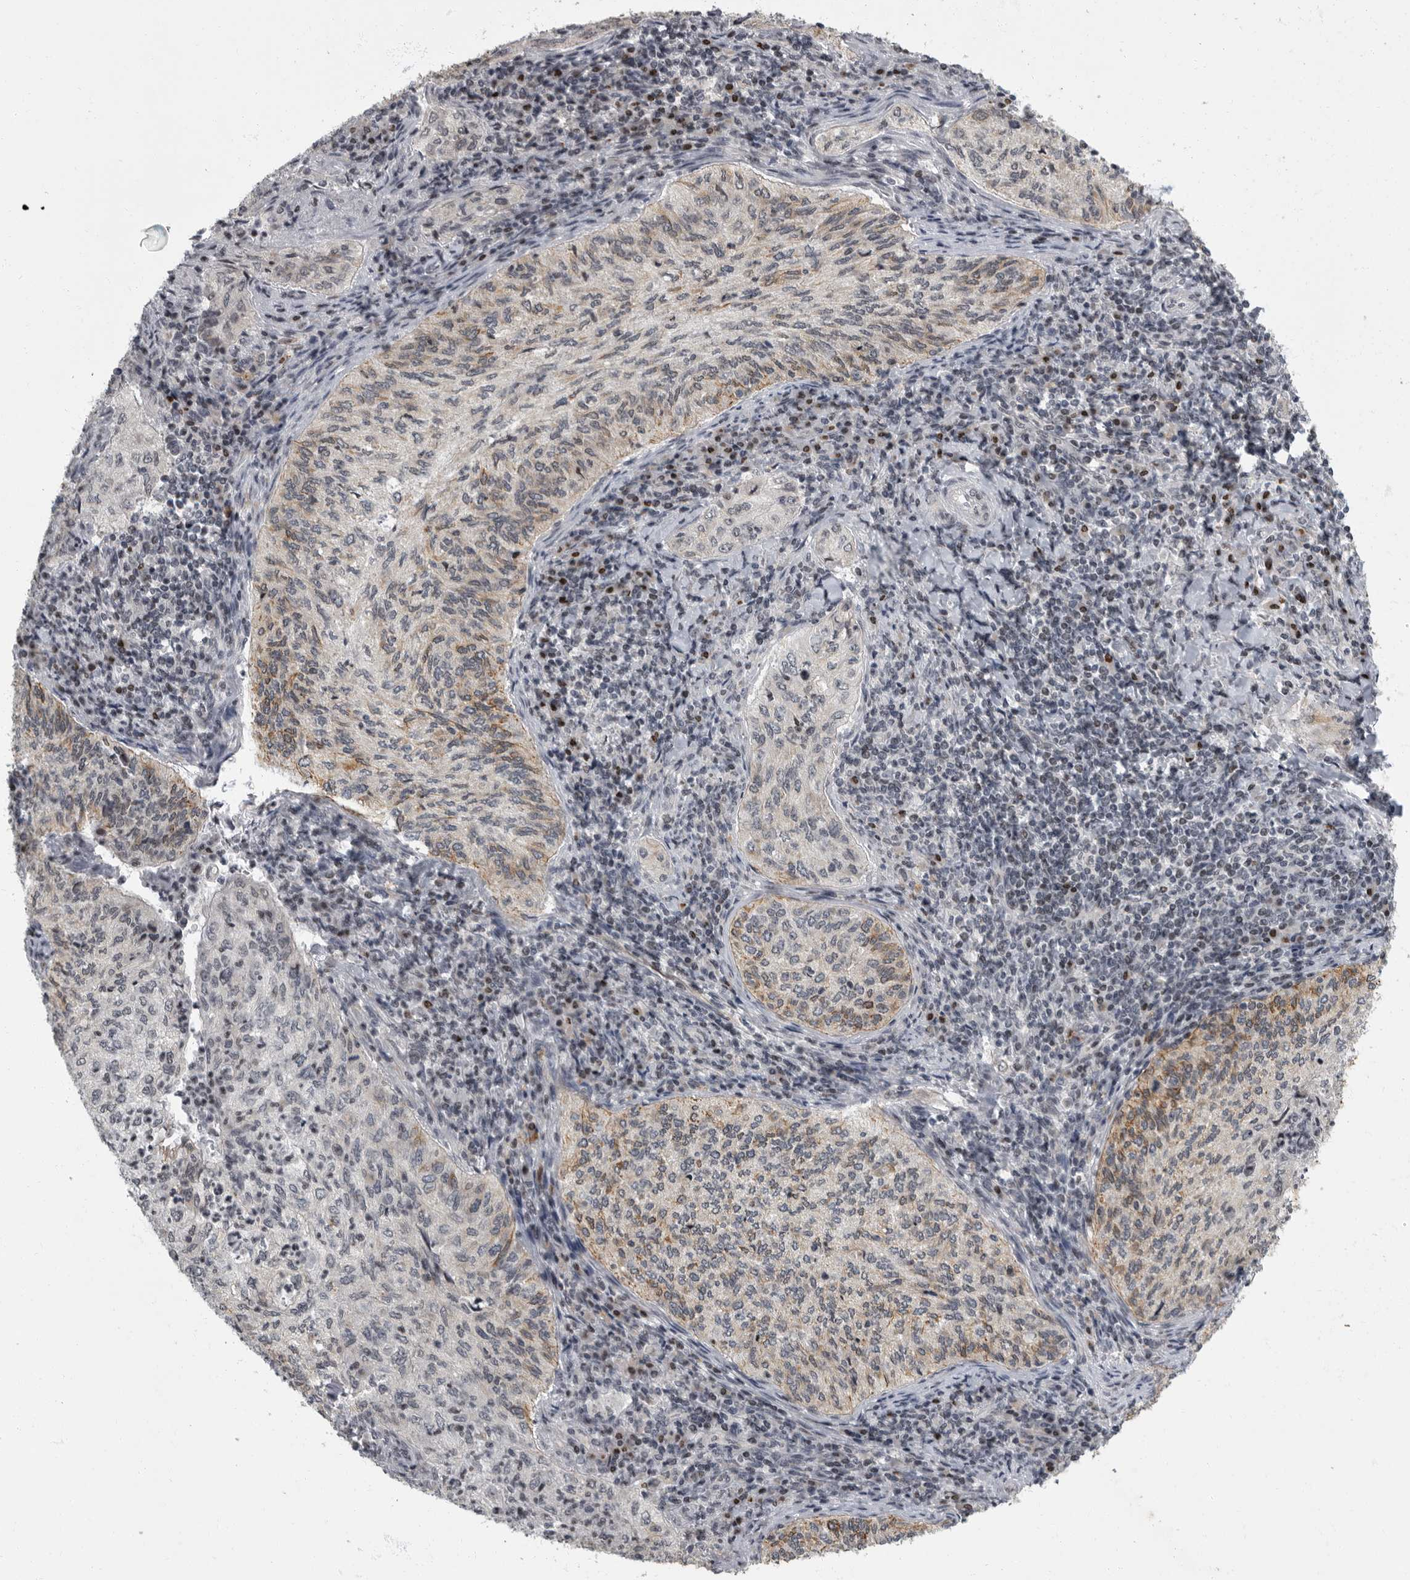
{"staining": {"intensity": "moderate", "quantity": "25%-75%", "location": "cytoplasmic/membranous"}, "tissue": "cervical cancer", "cell_type": "Tumor cells", "image_type": "cancer", "snomed": [{"axis": "morphology", "description": "Squamous cell carcinoma, NOS"}, {"axis": "topography", "description": "Cervix"}], "caption": "Cervical cancer (squamous cell carcinoma) stained for a protein (brown) exhibits moderate cytoplasmic/membranous positive positivity in approximately 25%-75% of tumor cells.", "gene": "EVI5", "patient": {"sex": "female", "age": 30}}